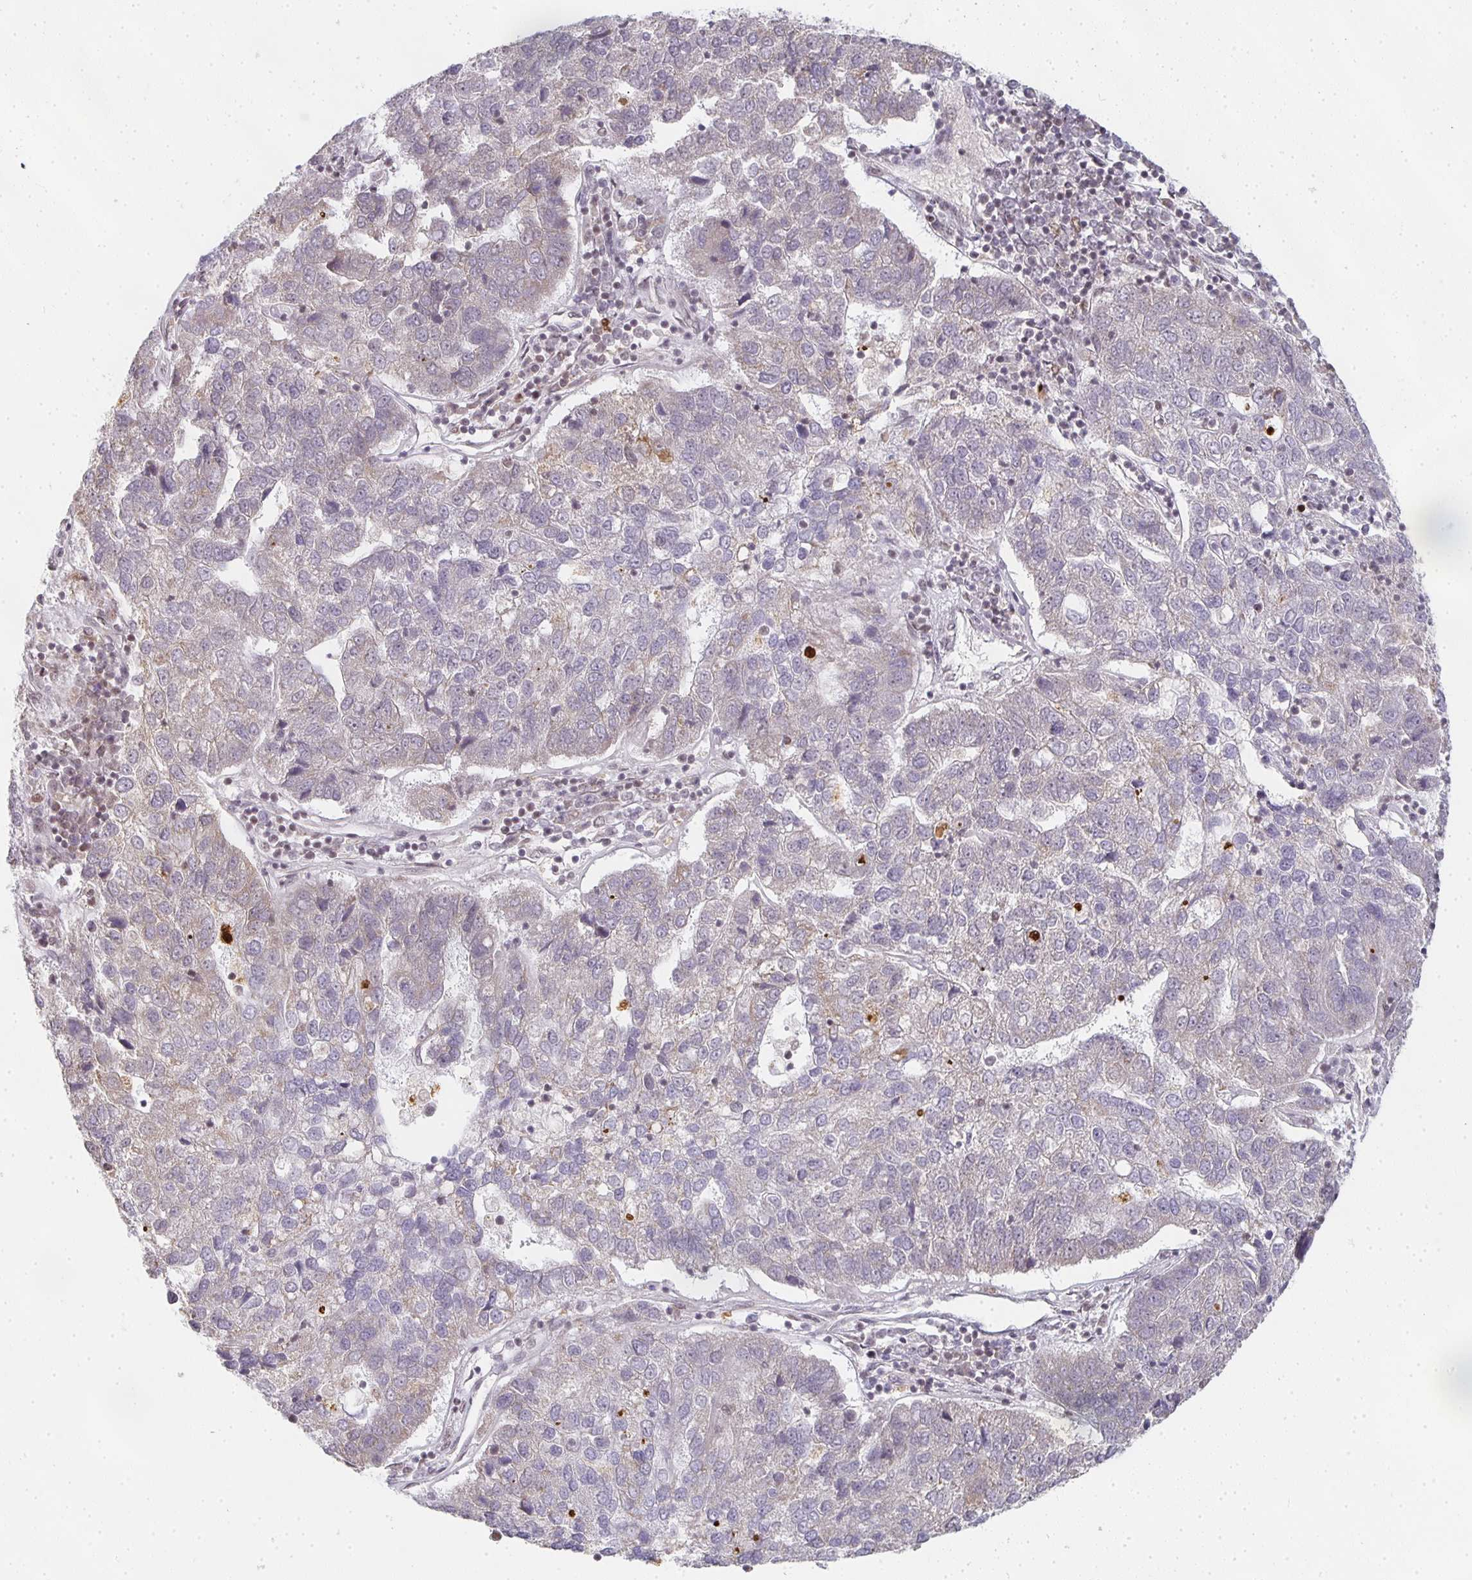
{"staining": {"intensity": "weak", "quantity": "<25%", "location": "cytoplasmic/membranous"}, "tissue": "pancreatic cancer", "cell_type": "Tumor cells", "image_type": "cancer", "snomed": [{"axis": "morphology", "description": "Adenocarcinoma, NOS"}, {"axis": "topography", "description": "Pancreas"}], "caption": "IHC histopathology image of adenocarcinoma (pancreatic) stained for a protein (brown), which demonstrates no expression in tumor cells. The staining was performed using DAB to visualize the protein expression in brown, while the nuclei were stained in blue with hematoxylin (Magnification: 20x).", "gene": "SMARCA2", "patient": {"sex": "female", "age": 61}}